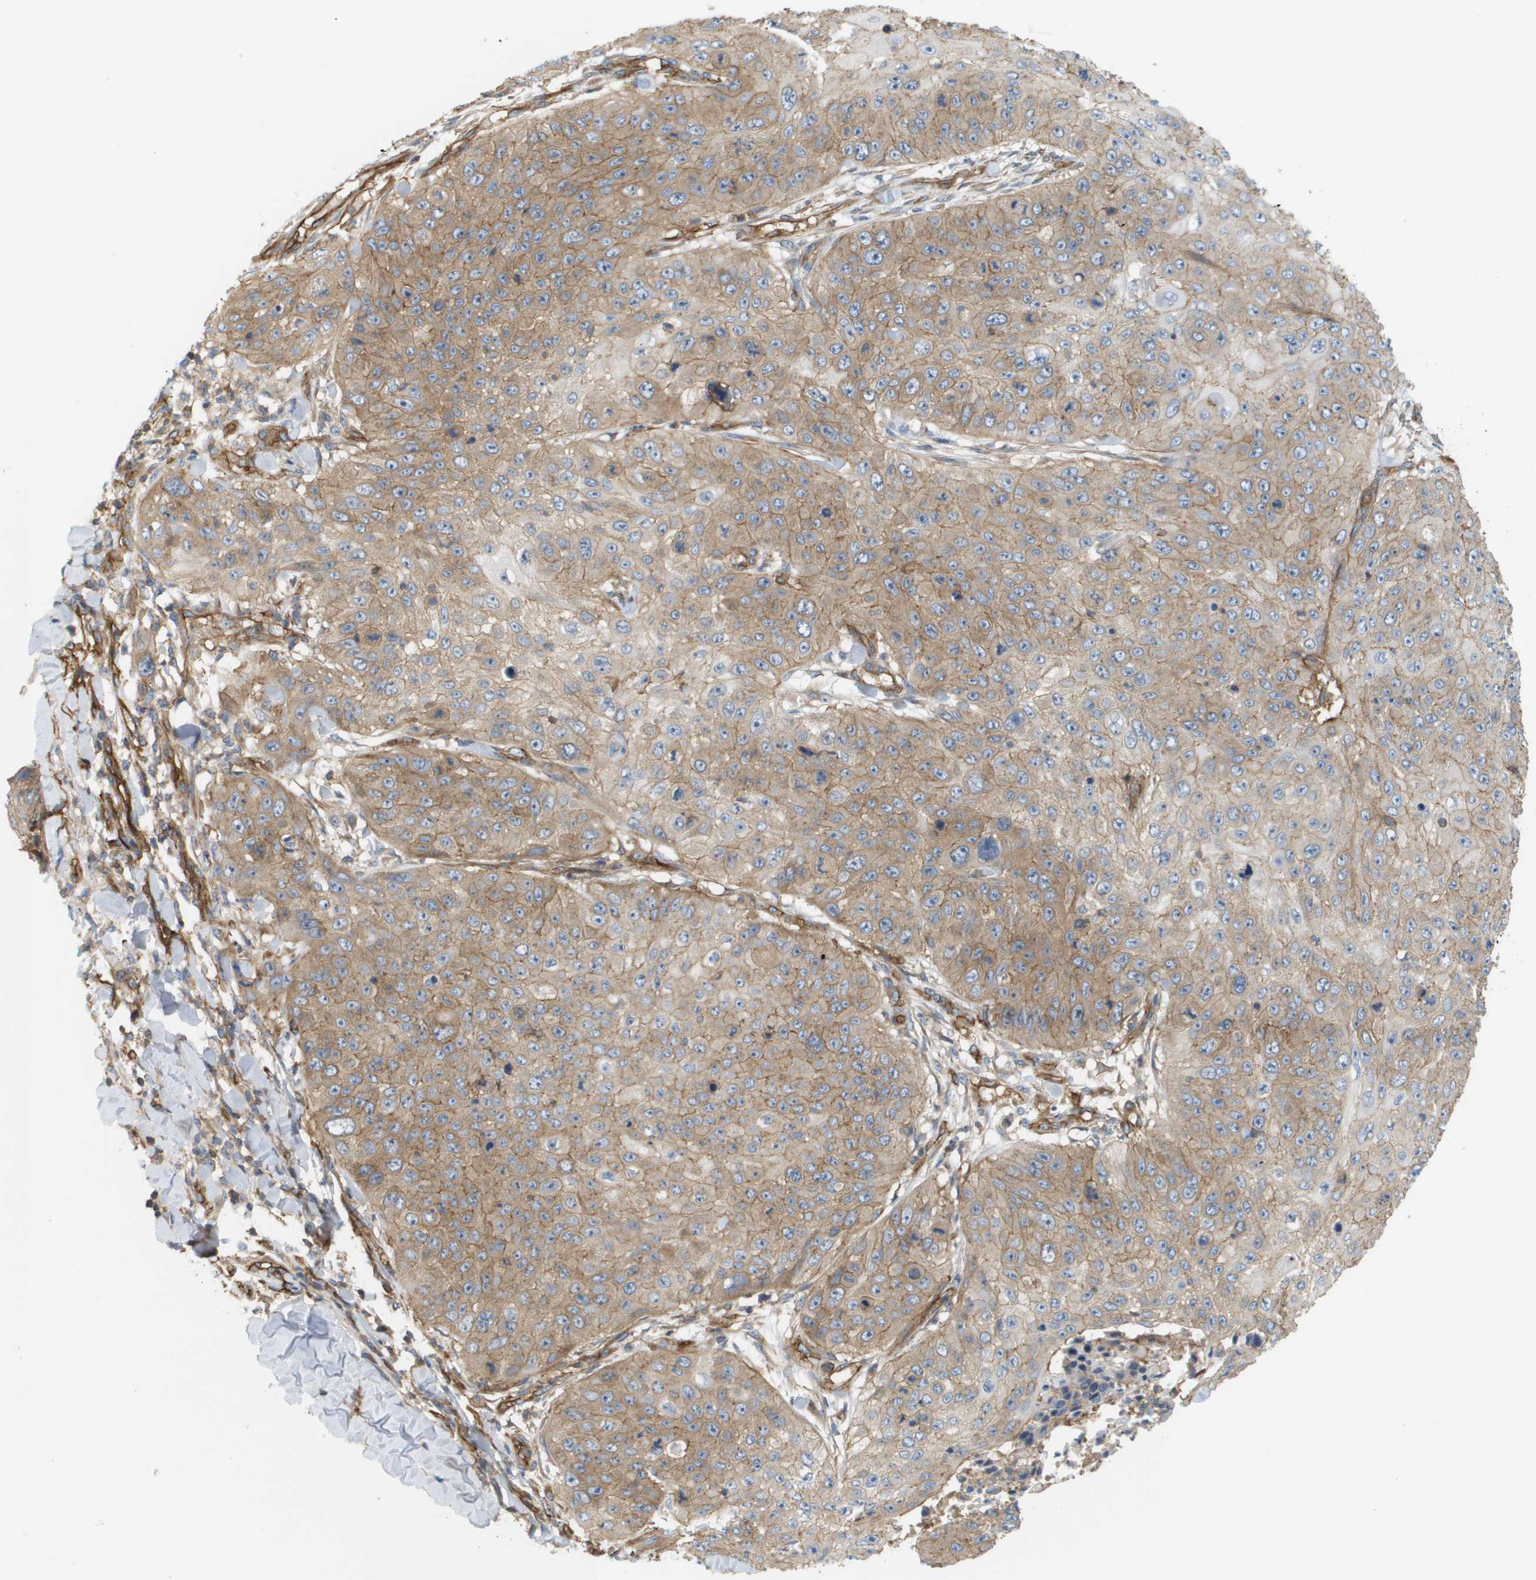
{"staining": {"intensity": "weak", "quantity": ">75%", "location": "cytoplasmic/membranous"}, "tissue": "skin cancer", "cell_type": "Tumor cells", "image_type": "cancer", "snomed": [{"axis": "morphology", "description": "Squamous cell carcinoma, NOS"}, {"axis": "topography", "description": "Skin"}], "caption": "IHC micrograph of human skin cancer (squamous cell carcinoma) stained for a protein (brown), which demonstrates low levels of weak cytoplasmic/membranous staining in about >75% of tumor cells.", "gene": "SGMS2", "patient": {"sex": "female", "age": 80}}